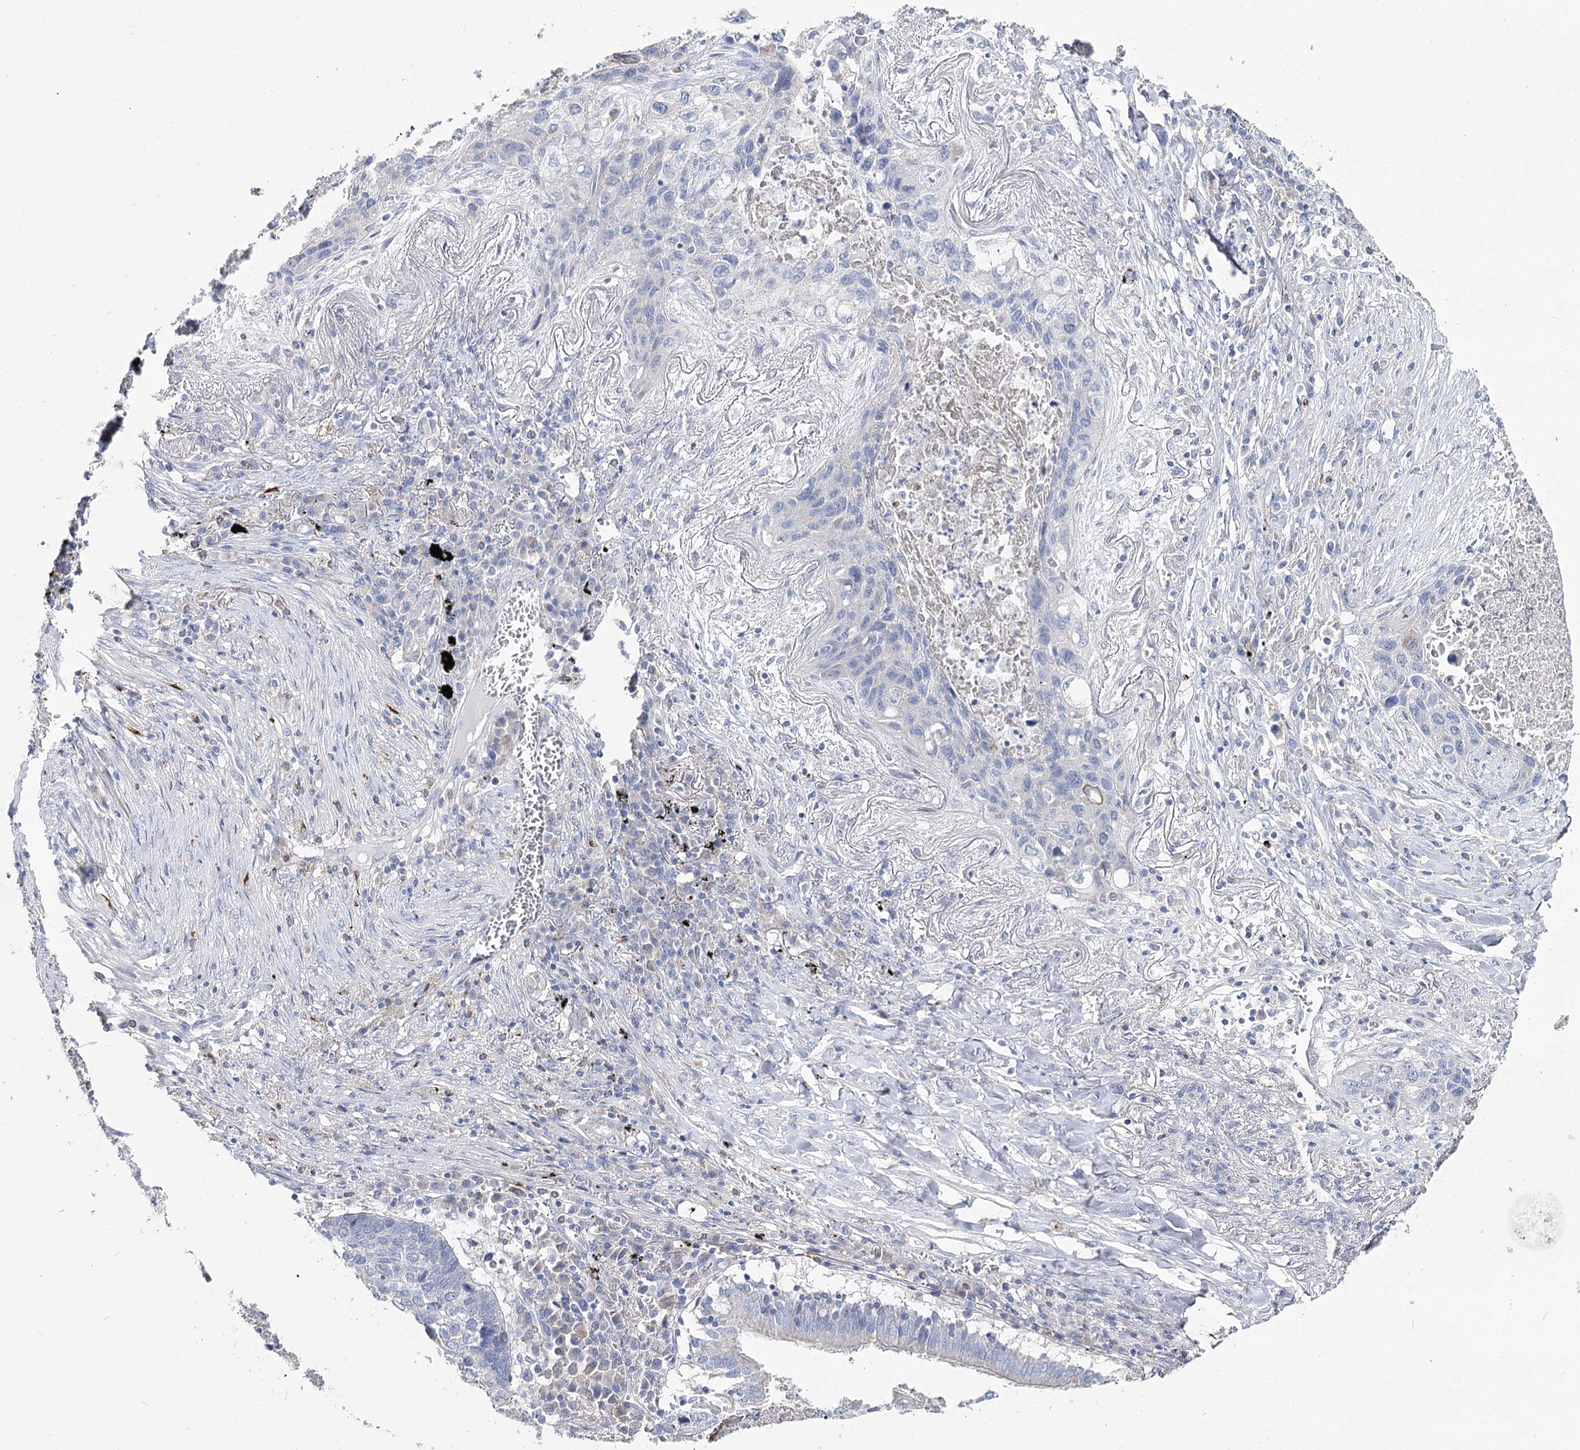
{"staining": {"intensity": "negative", "quantity": "none", "location": "none"}, "tissue": "lung cancer", "cell_type": "Tumor cells", "image_type": "cancer", "snomed": [{"axis": "morphology", "description": "Squamous cell carcinoma, NOS"}, {"axis": "topography", "description": "Lung"}], "caption": "DAB immunohistochemical staining of human lung cancer displays no significant expression in tumor cells. The staining is performed using DAB (3,3'-diaminobenzidine) brown chromogen with nuclei counter-stained in using hematoxylin.", "gene": "NRAP", "patient": {"sex": "female", "age": 63}}